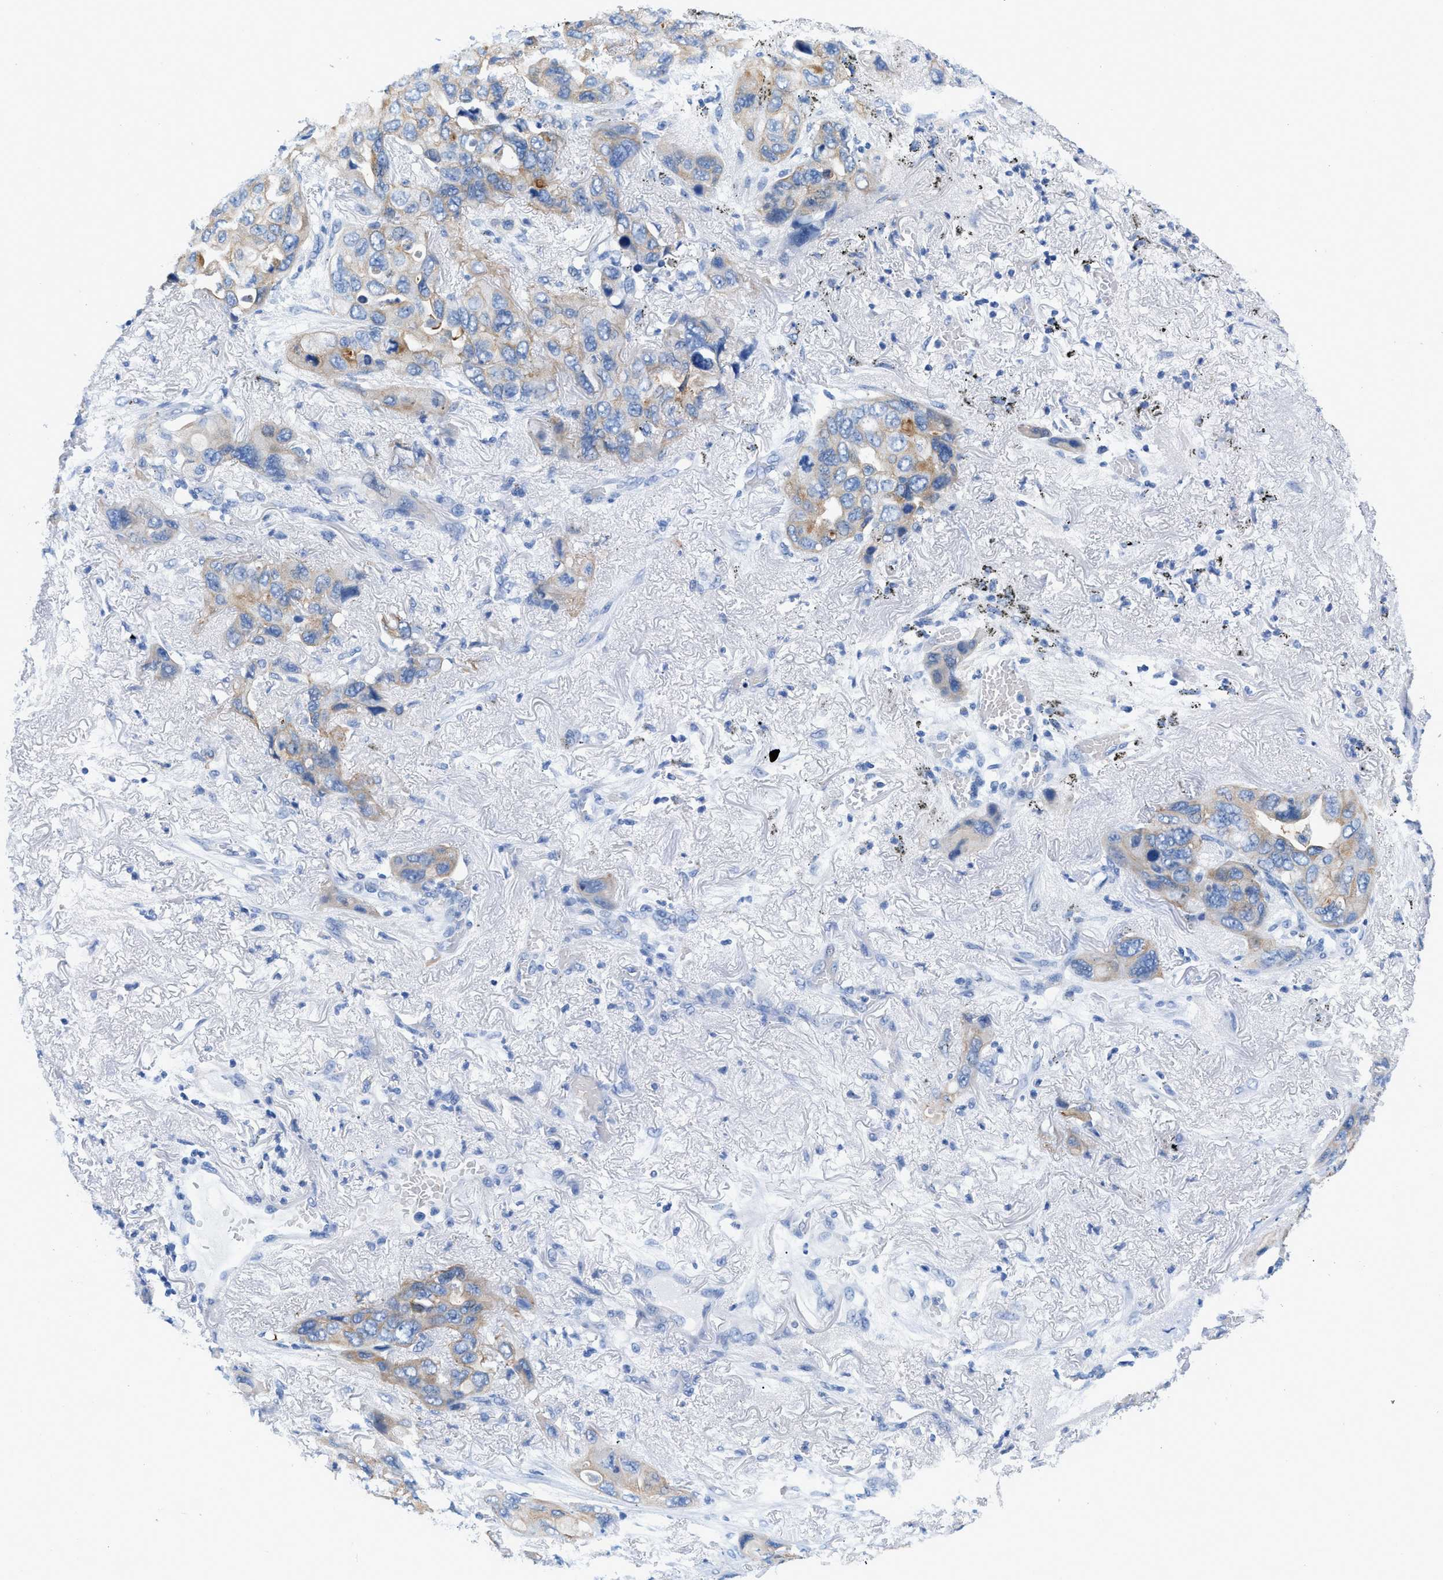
{"staining": {"intensity": "weak", "quantity": "25%-75%", "location": "cytoplasmic/membranous"}, "tissue": "lung cancer", "cell_type": "Tumor cells", "image_type": "cancer", "snomed": [{"axis": "morphology", "description": "Squamous cell carcinoma, NOS"}, {"axis": "topography", "description": "Lung"}], "caption": "A brown stain shows weak cytoplasmic/membranous staining of a protein in human lung cancer (squamous cell carcinoma) tumor cells. Immunohistochemistry (ihc) stains the protein in brown and the nuclei are stained blue.", "gene": "BPGM", "patient": {"sex": "female", "age": 73}}